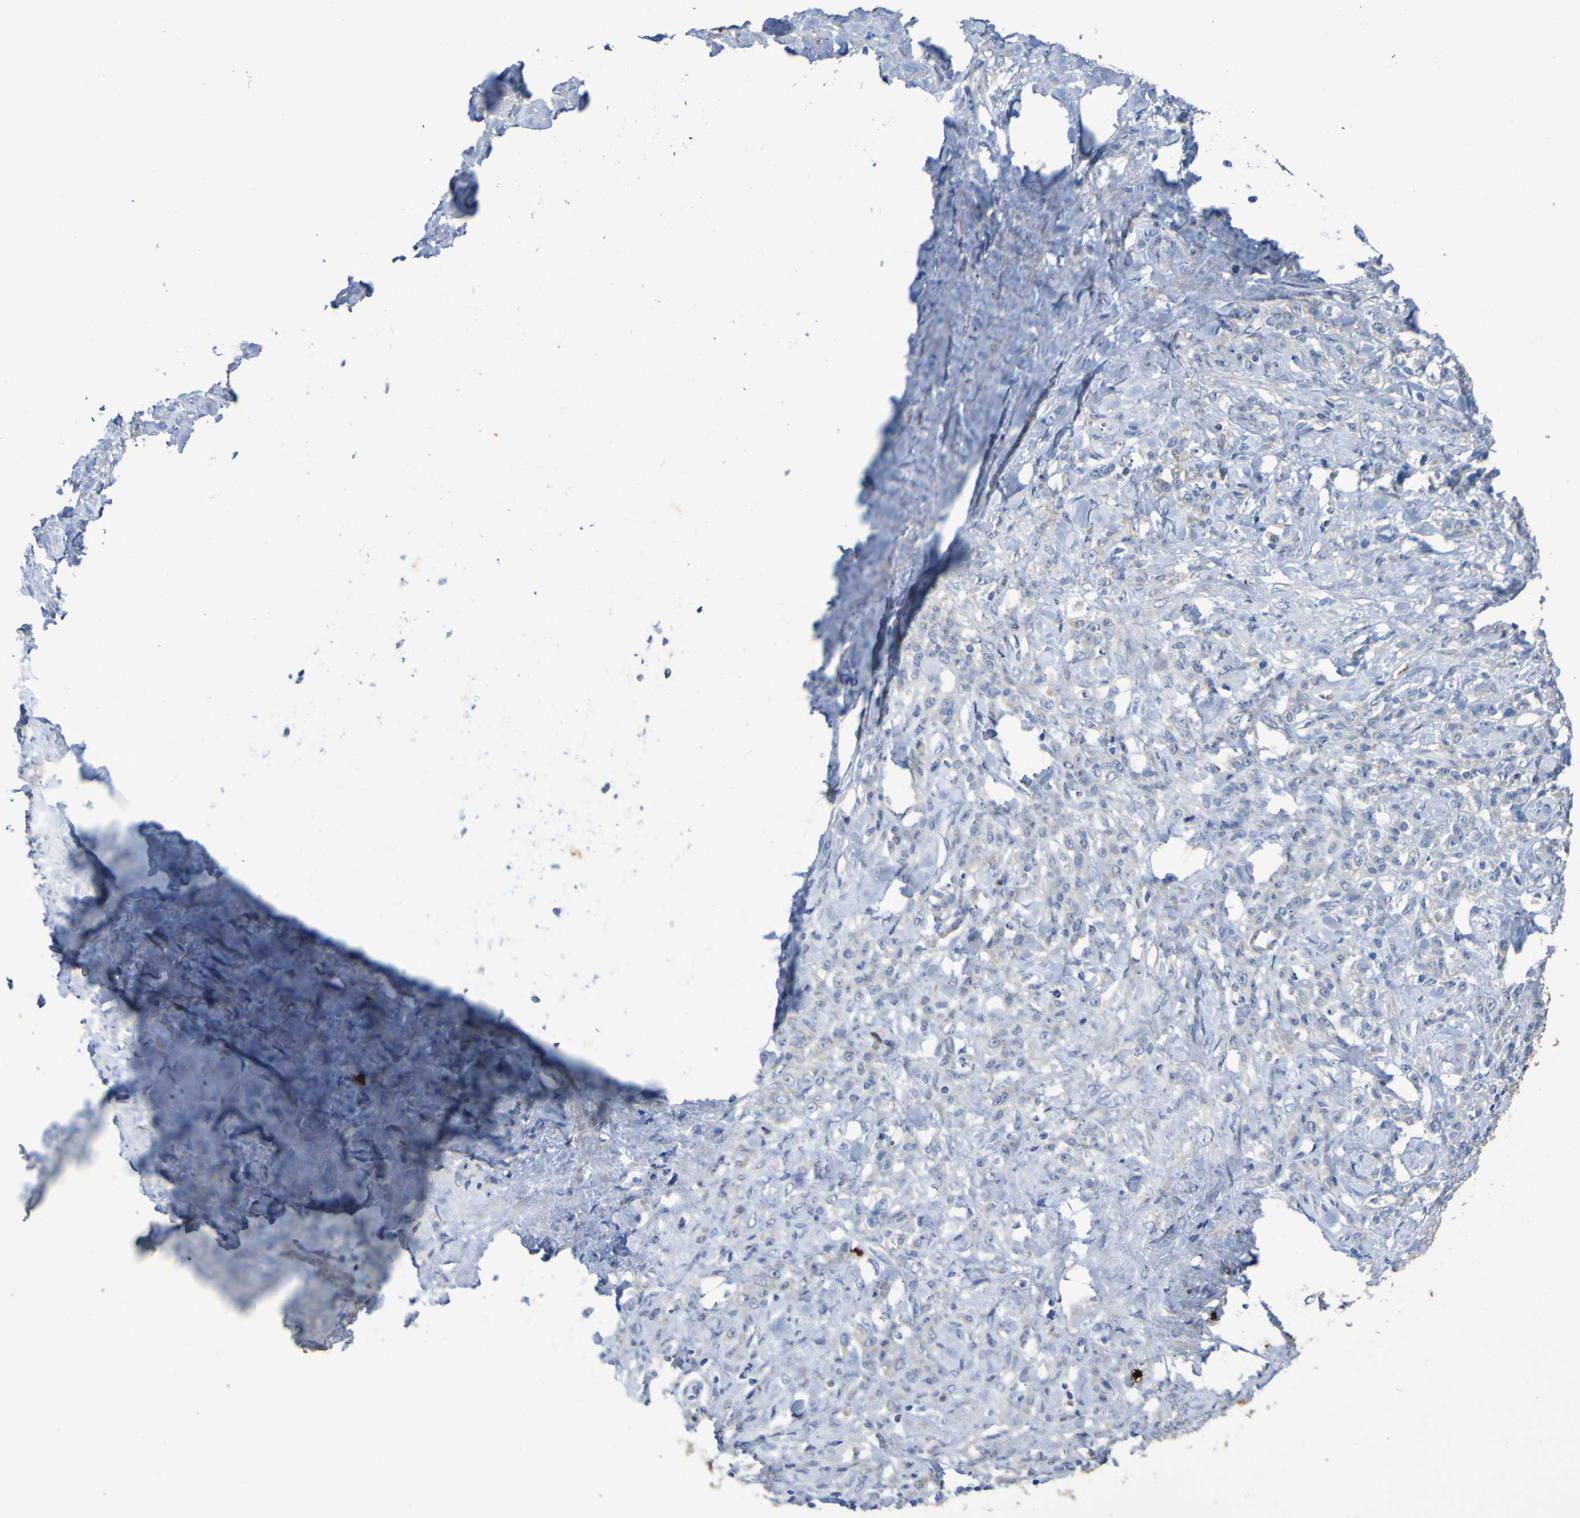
{"staining": {"intensity": "weak", "quantity": "<25%", "location": "cytoplasmic/membranous"}, "tissue": "stomach cancer", "cell_type": "Tumor cells", "image_type": "cancer", "snomed": [{"axis": "morphology", "description": "Adenocarcinoma, NOS"}, {"axis": "topography", "description": "Stomach"}], "caption": "Tumor cells are negative for protein expression in human stomach cancer.", "gene": "C11orf24", "patient": {"sex": "male", "age": 82}}